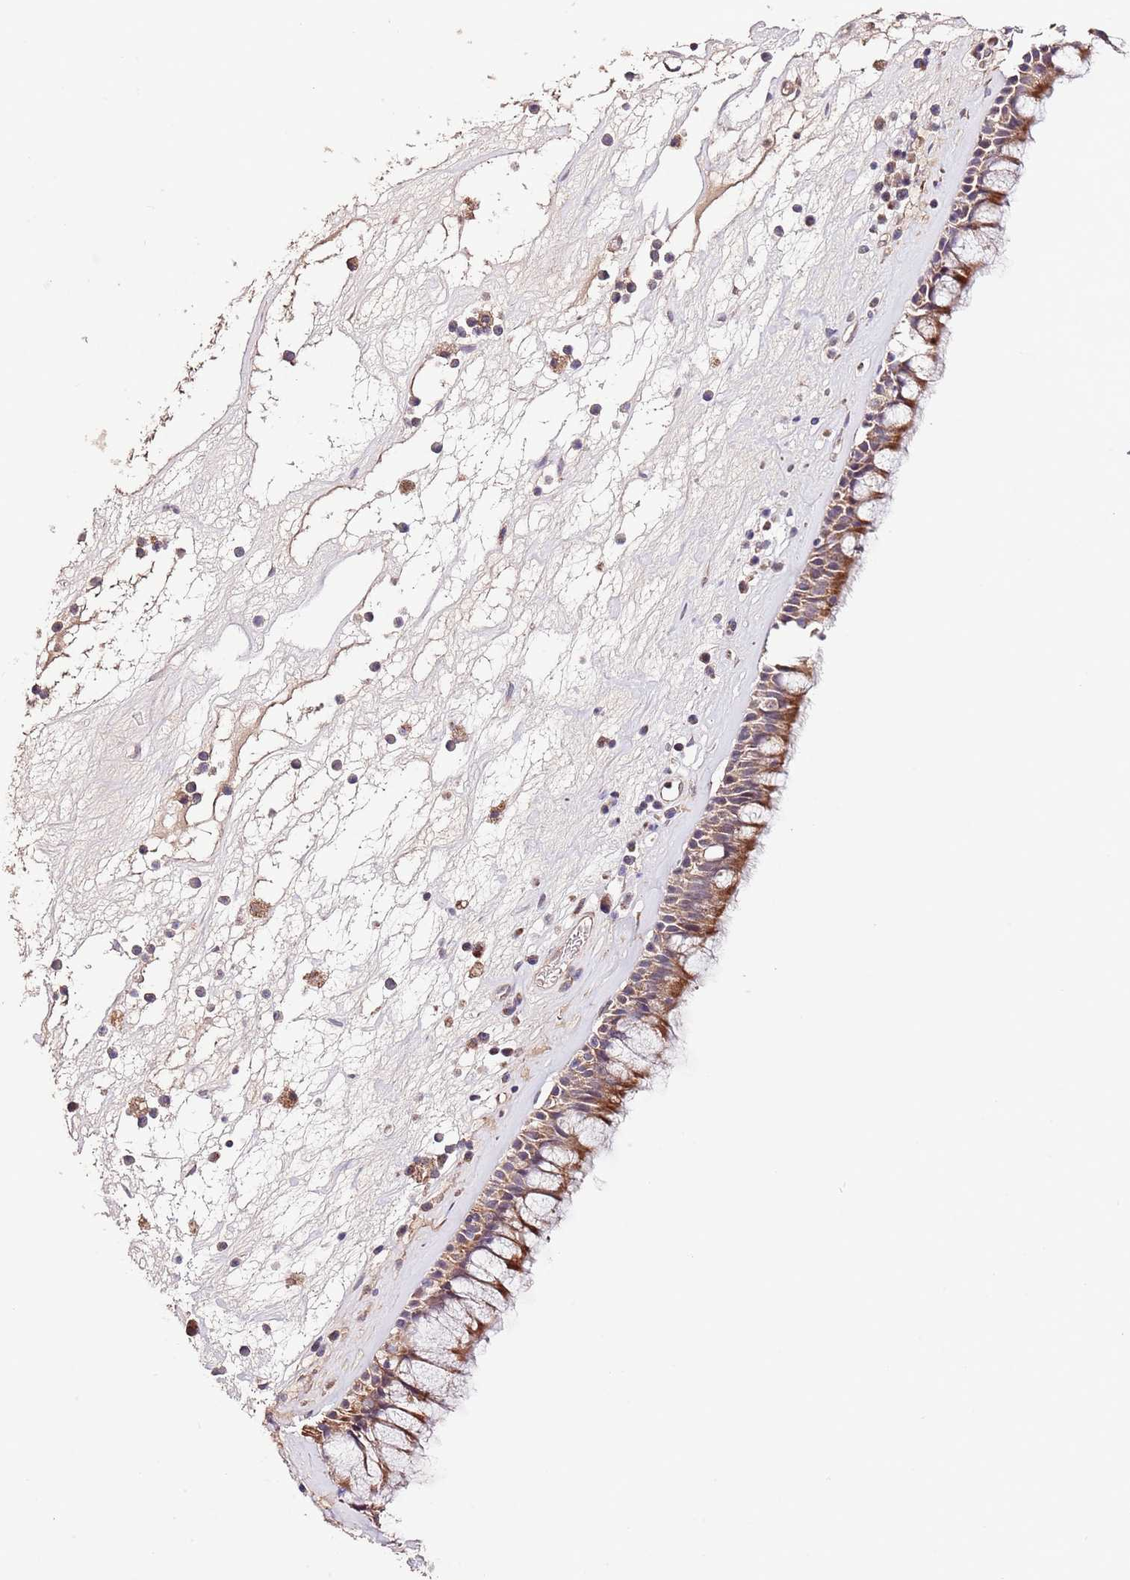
{"staining": {"intensity": "moderate", "quantity": ">75%", "location": "cytoplasmic/membranous"}, "tissue": "nasopharynx", "cell_type": "Respiratory epithelial cells", "image_type": "normal", "snomed": [{"axis": "morphology", "description": "Normal tissue, NOS"}, {"axis": "morphology", "description": "Squamous cell carcinoma, NOS"}, {"axis": "topography", "description": "Nasopharynx"}, {"axis": "topography", "description": "Head-Neck"}], "caption": "Brown immunohistochemical staining in normal nasopharynx demonstrates moderate cytoplasmic/membranous expression in approximately >75% of respiratory epithelial cells. The staining was performed using DAB (3,3'-diaminobenzidine), with brown indicating positive protein expression. Nuclei are stained blue with hematoxylin.", "gene": "IVD", "patient": {"sex": "male", "age": 85}}